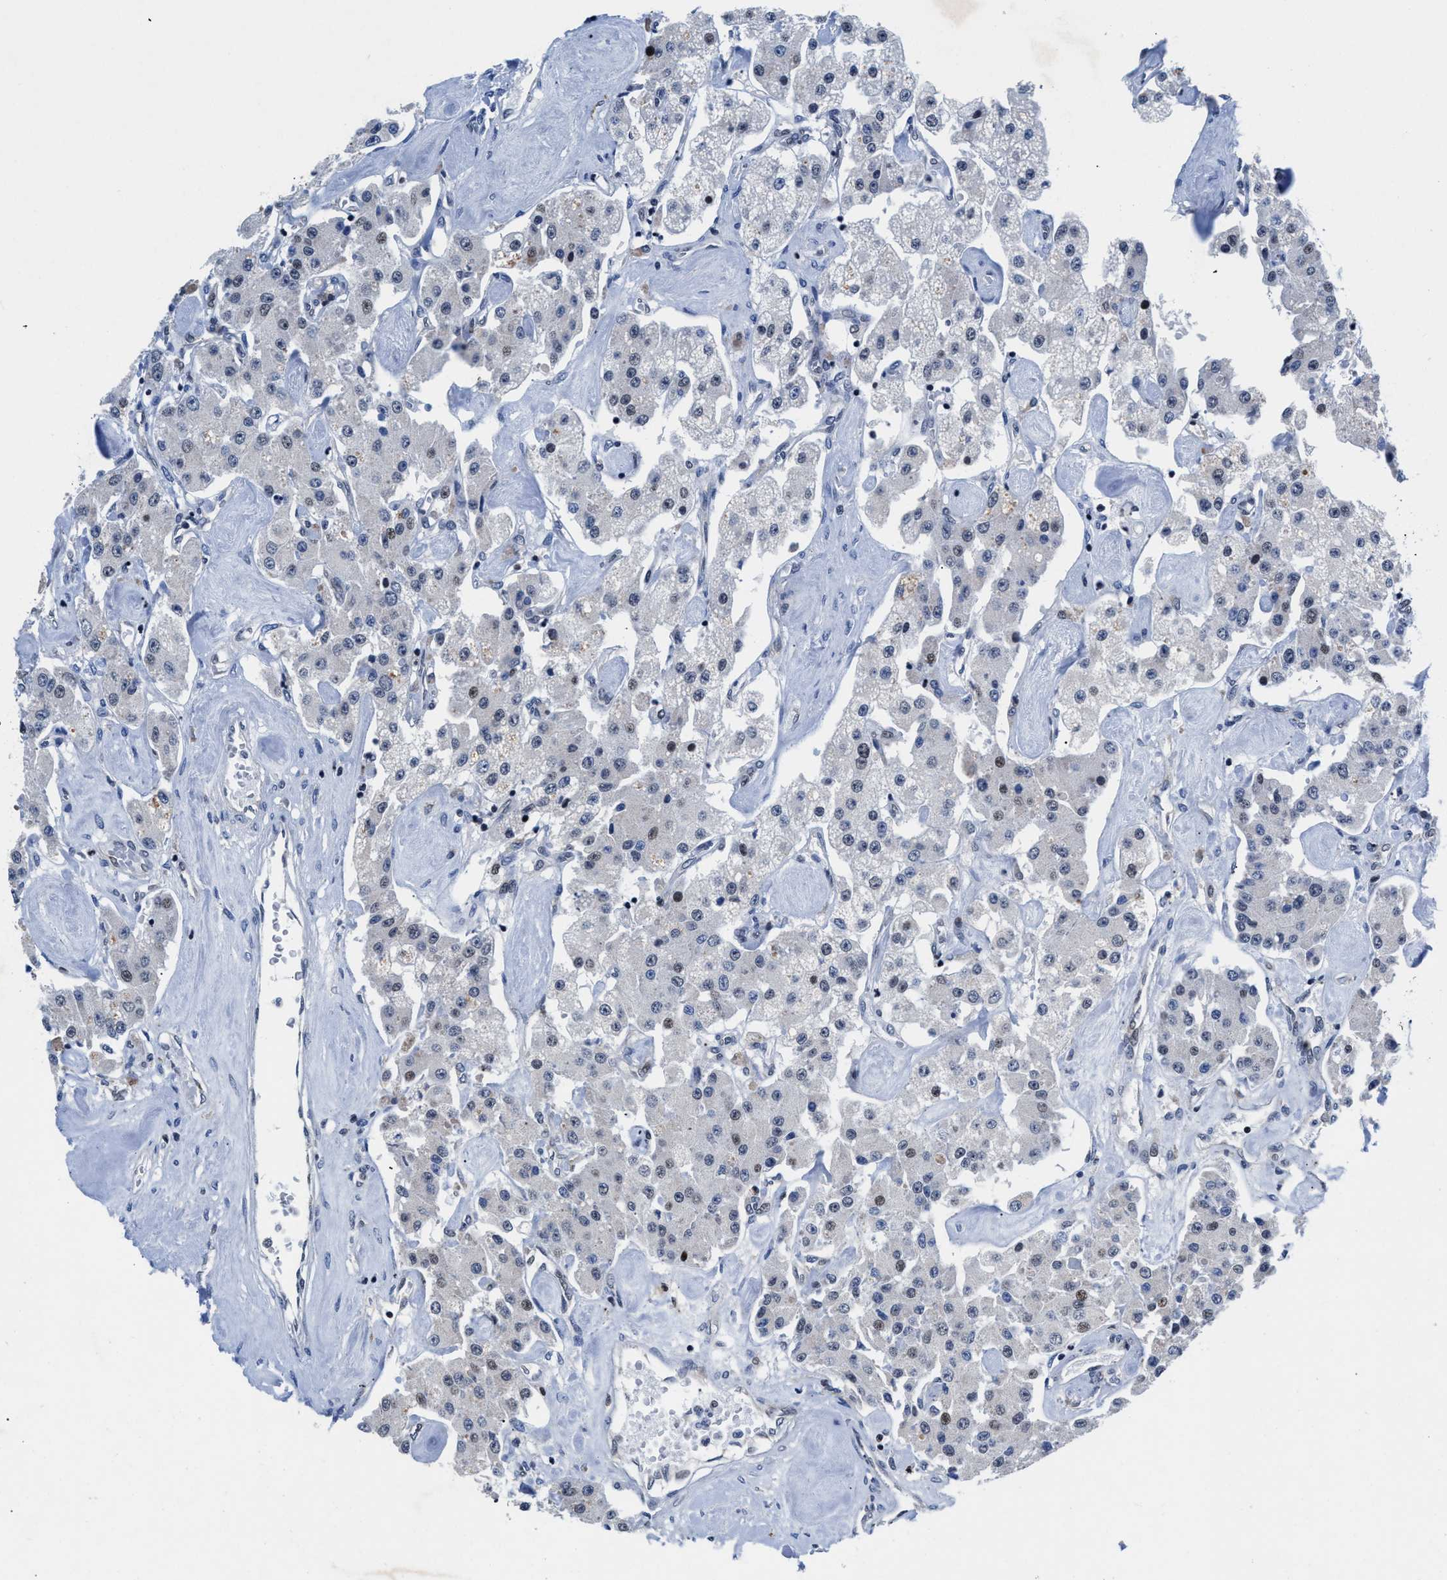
{"staining": {"intensity": "negative", "quantity": "none", "location": "none"}, "tissue": "carcinoid", "cell_type": "Tumor cells", "image_type": "cancer", "snomed": [{"axis": "morphology", "description": "Carcinoid, malignant, NOS"}, {"axis": "topography", "description": "Pancreas"}], "caption": "Carcinoid stained for a protein using immunohistochemistry exhibits no staining tumor cells.", "gene": "WDR81", "patient": {"sex": "male", "age": 41}}